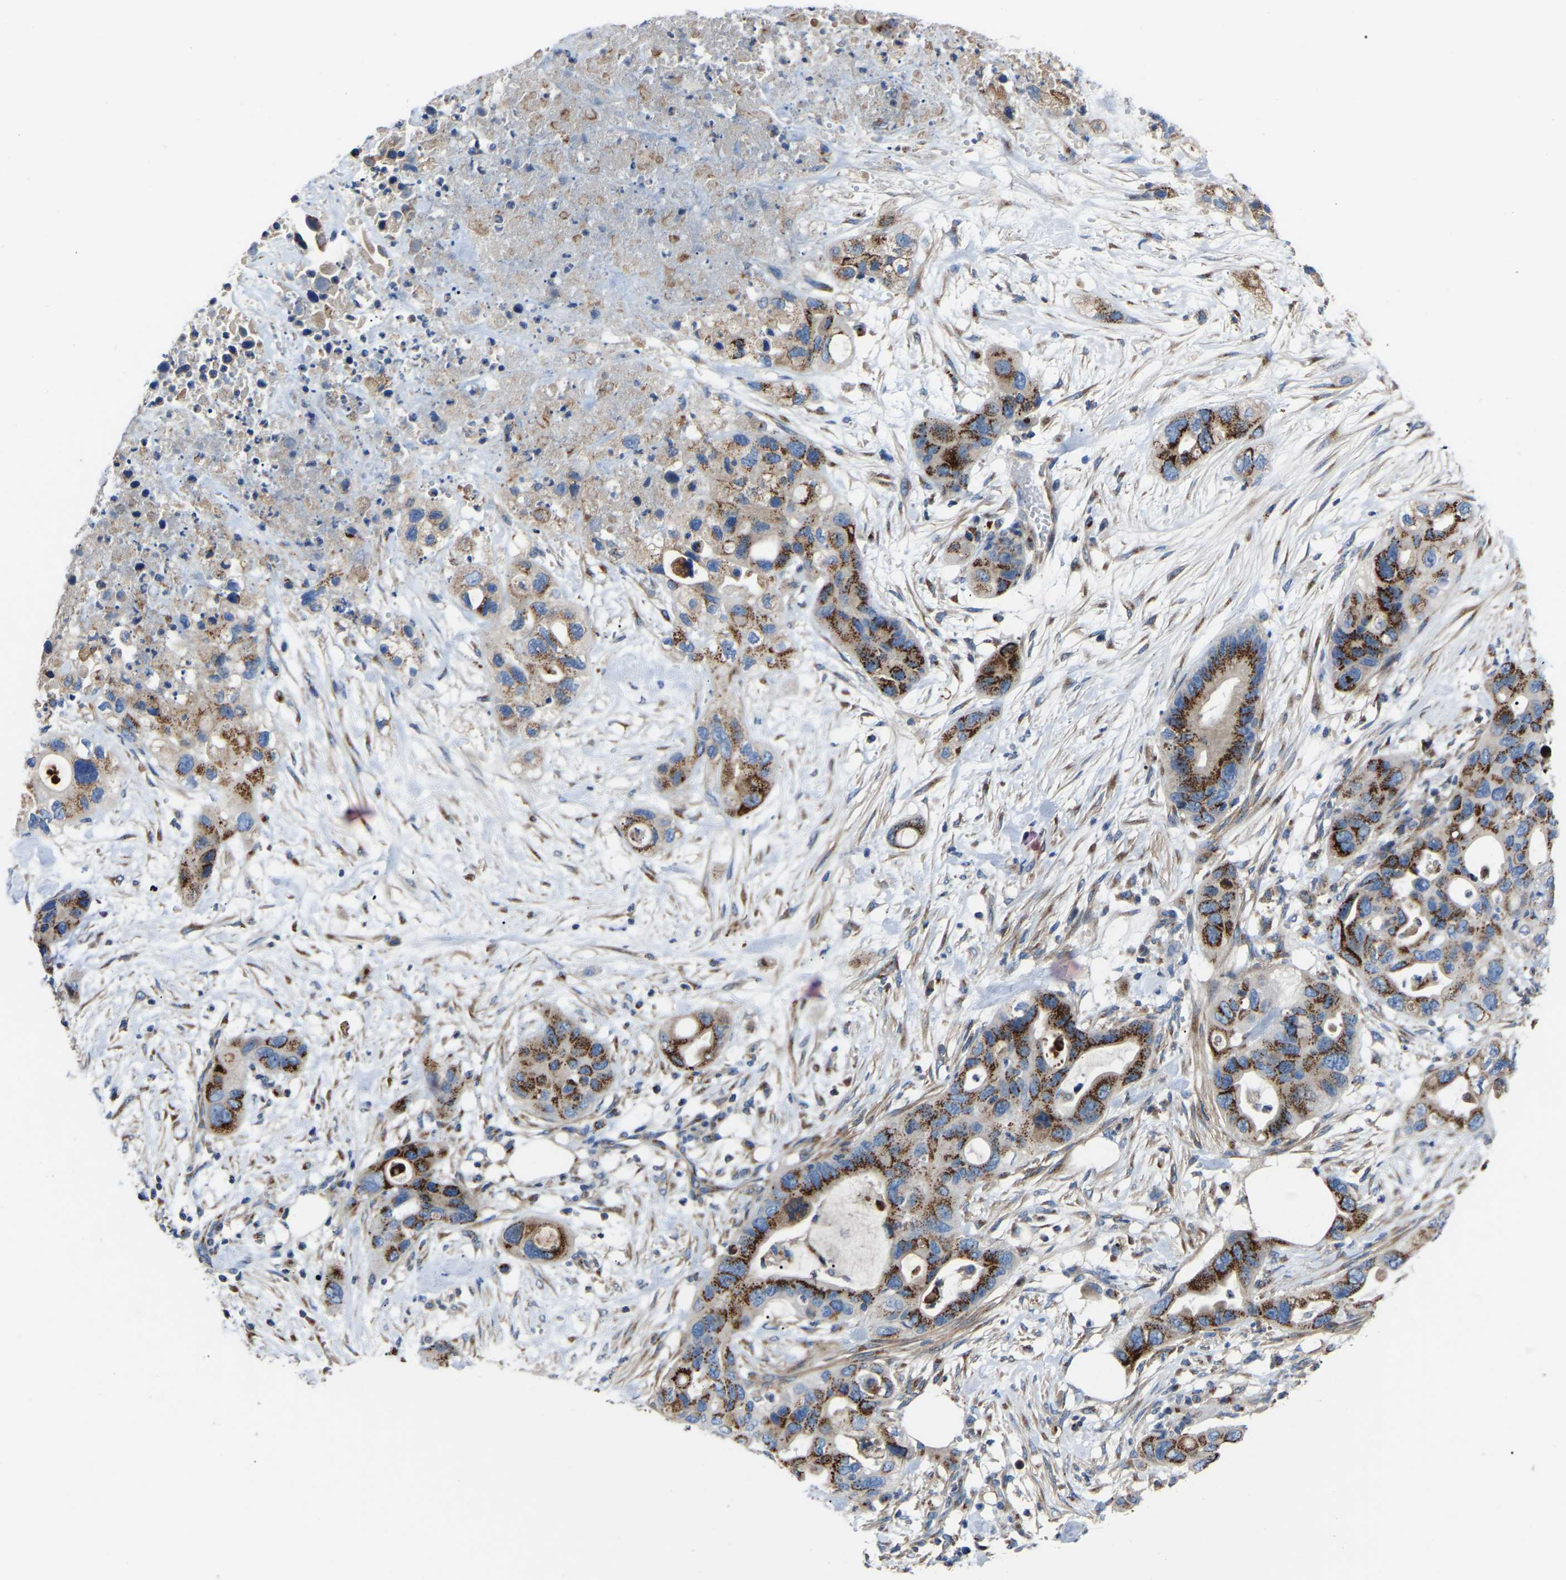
{"staining": {"intensity": "strong", "quantity": ">75%", "location": "cytoplasmic/membranous"}, "tissue": "pancreatic cancer", "cell_type": "Tumor cells", "image_type": "cancer", "snomed": [{"axis": "morphology", "description": "Adenocarcinoma, NOS"}, {"axis": "topography", "description": "Pancreas"}], "caption": "Protein staining by immunohistochemistry (IHC) displays strong cytoplasmic/membranous expression in approximately >75% of tumor cells in pancreatic adenocarcinoma.", "gene": "CANT1", "patient": {"sex": "female", "age": 71}}